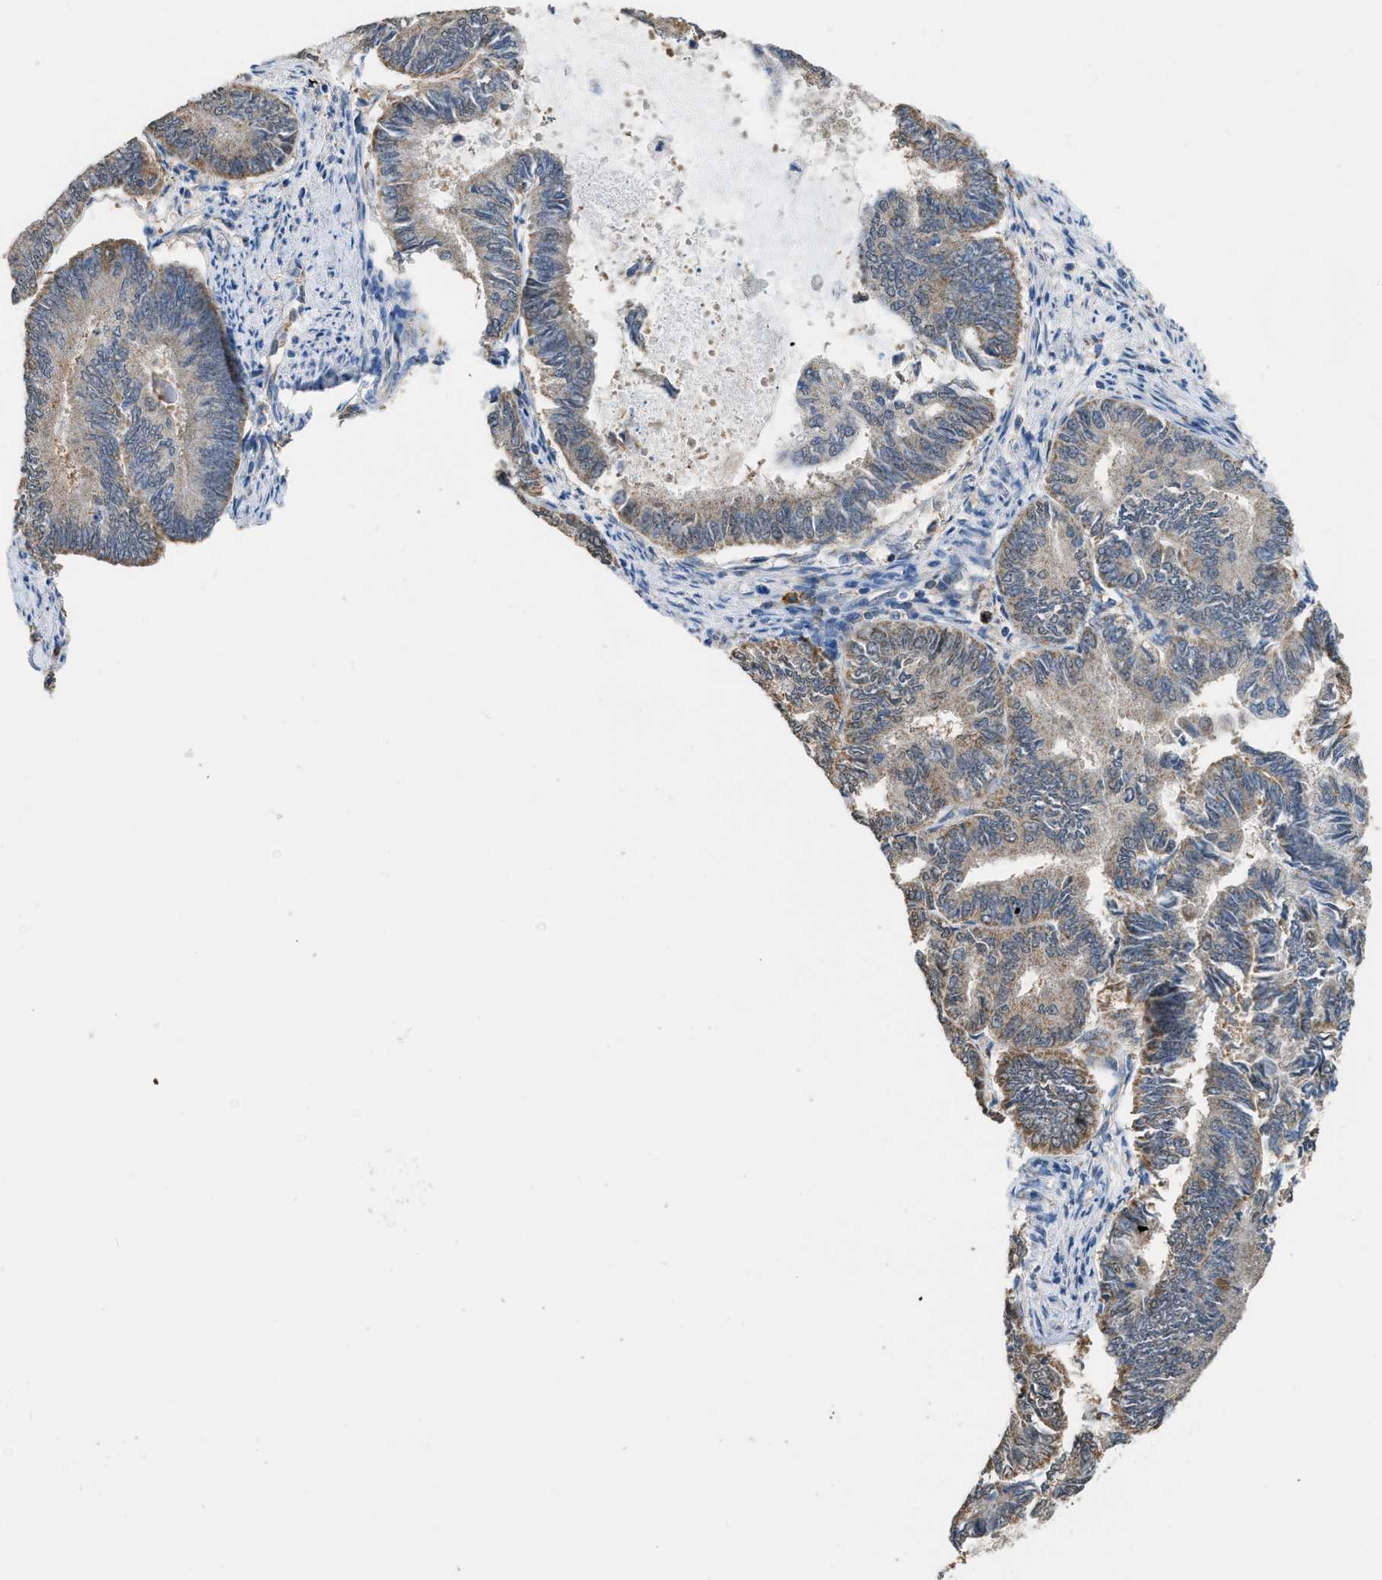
{"staining": {"intensity": "weak", "quantity": "25%-75%", "location": "cytoplasmic/membranous"}, "tissue": "endometrial cancer", "cell_type": "Tumor cells", "image_type": "cancer", "snomed": [{"axis": "morphology", "description": "Adenocarcinoma, NOS"}, {"axis": "topography", "description": "Endometrium"}], "caption": "Adenocarcinoma (endometrial) stained with DAB (3,3'-diaminobenzidine) immunohistochemistry exhibits low levels of weak cytoplasmic/membranous staining in approximately 25%-75% of tumor cells.", "gene": "ETFB", "patient": {"sex": "female", "age": 86}}